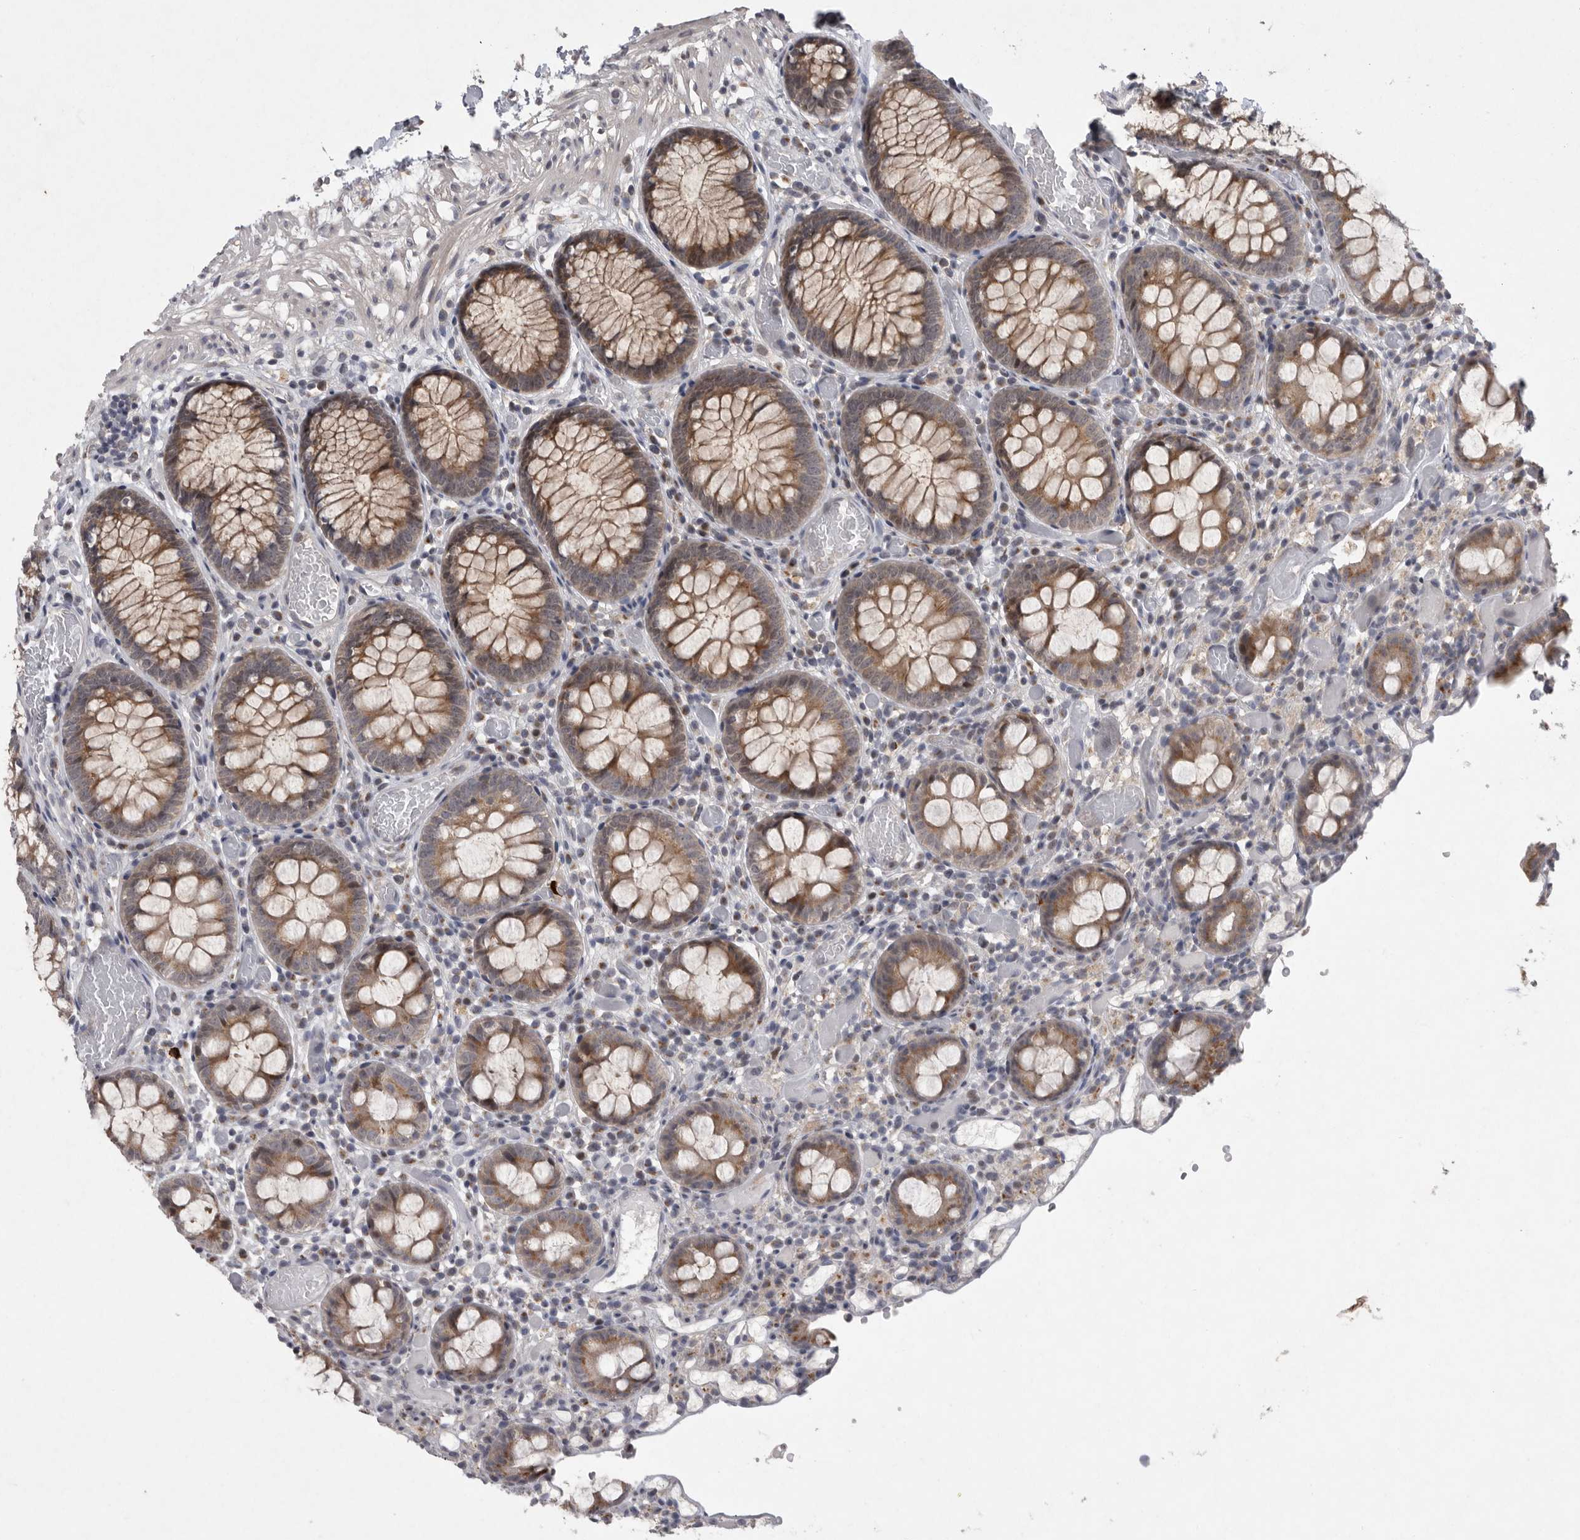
{"staining": {"intensity": "negative", "quantity": "none", "location": "none"}, "tissue": "colon", "cell_type": "Endothelial cells", "image_type": "normal", "snomed": [{"axis": "morphology", "description": "Normal tissue, NOS"}, {"axis": "topography", "description": "Colon"}], "caption": "Immunohistochemical staining of unremarkable human colon reveals no significant staining in endothelial cells. (Stains: DAB (3,3'-diaminobenzidine) immunohistochemistry (IHC) with hematoxylin counter stain, Microscopy: brightfield microscopy at high magnification).", "gene": "MAN2A1", "patient": {"sex": "male", "age": 14}}